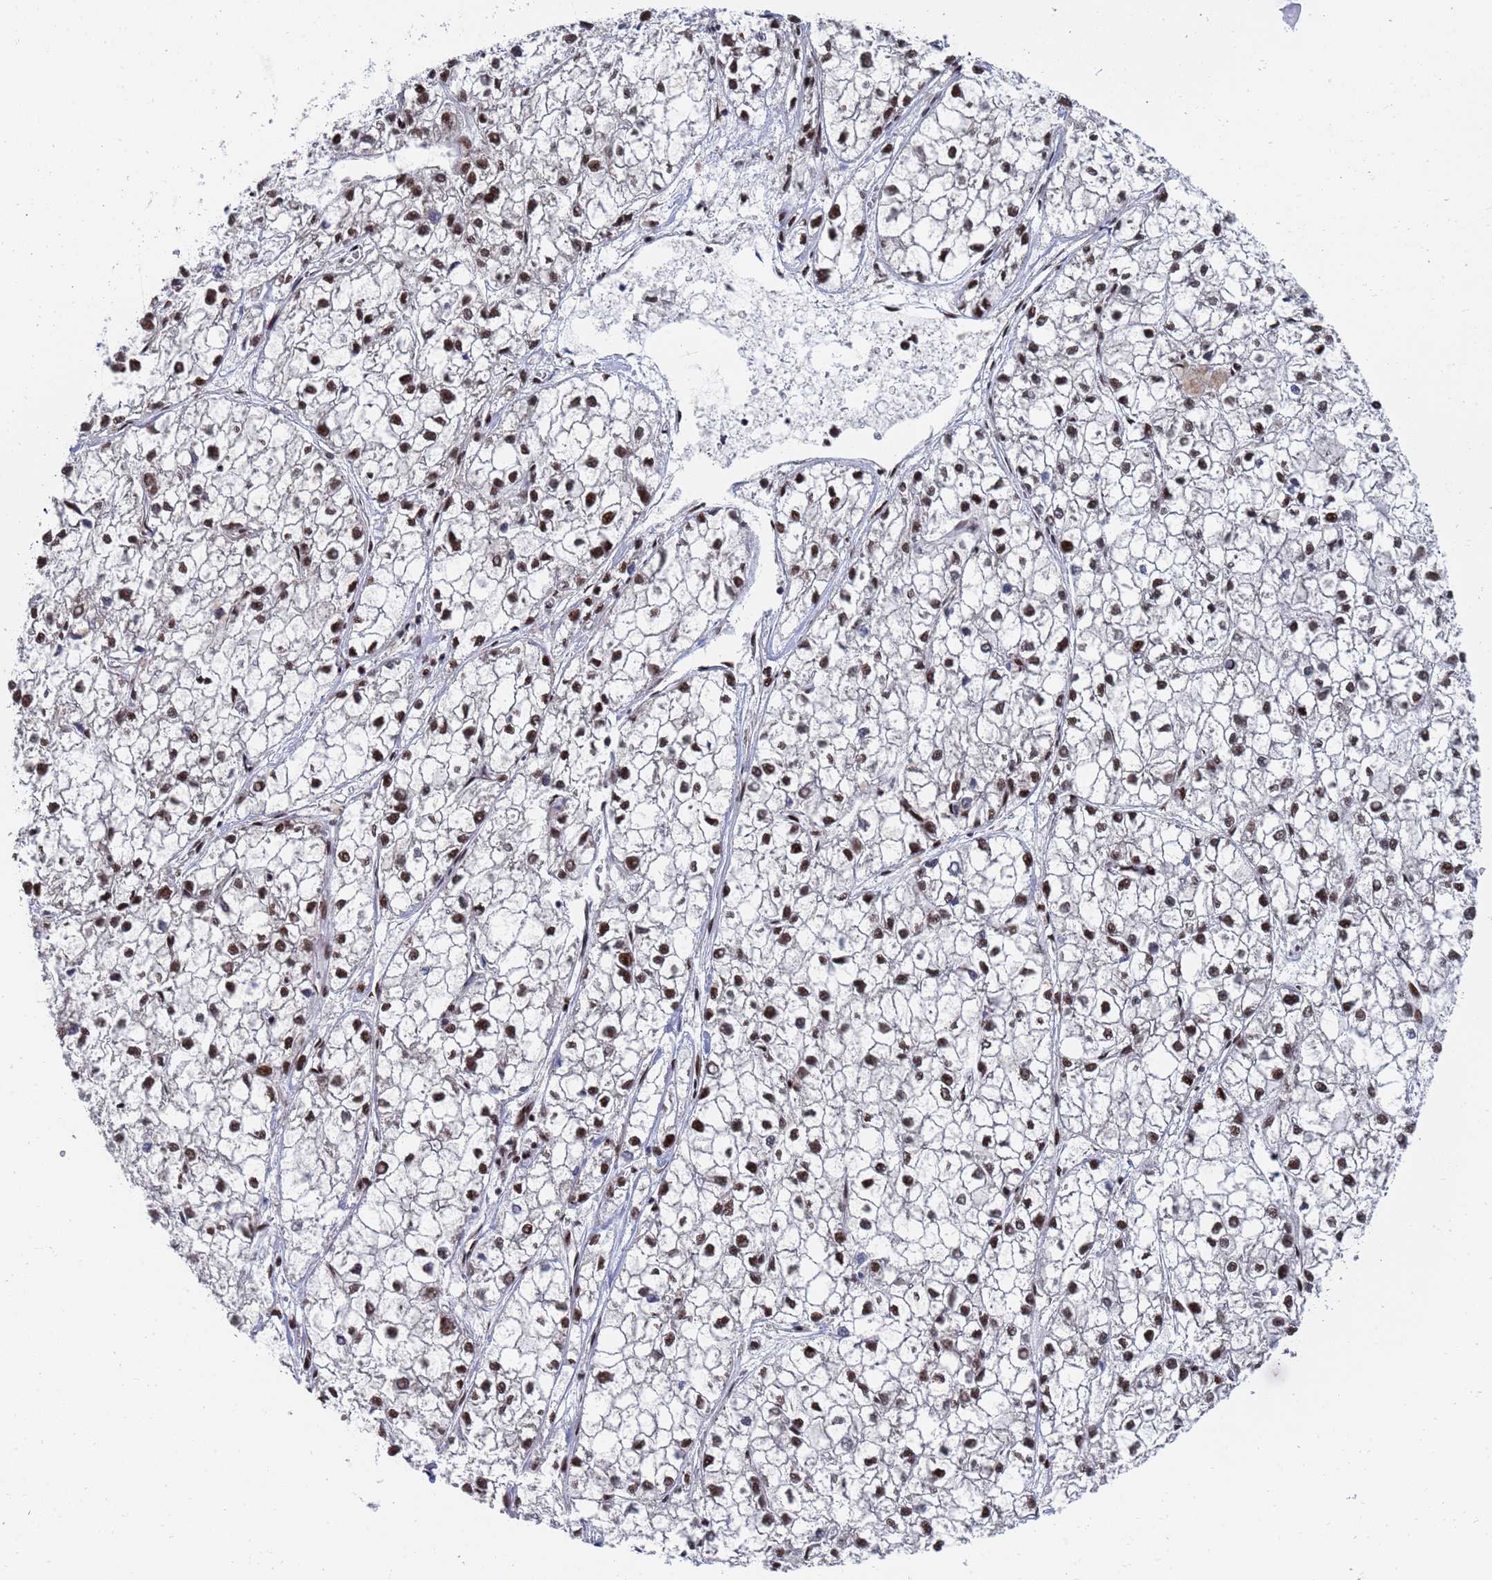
{"staining": {"intensity": "moderate", "quantity": ">75%", "location": "nuclear"}, "tissue": "liver cancer", "cell_type": "Tumor cells", "image_type": "cancer", "snomed": [{"axis": "morphology", "description": "Carcinoma, Hepatocellular, NOS"}, {"axis": "topography", "description": "Liver"}], "caption": "Liver cancer (hepatocellular carcinoma) tissue exhibits moderate nuclear positivity in about >75% of tumor cells, visualized by immunohistochemistry.", "gene": "AP5Z1", "patient": {"sex": "female", "age": 43}}